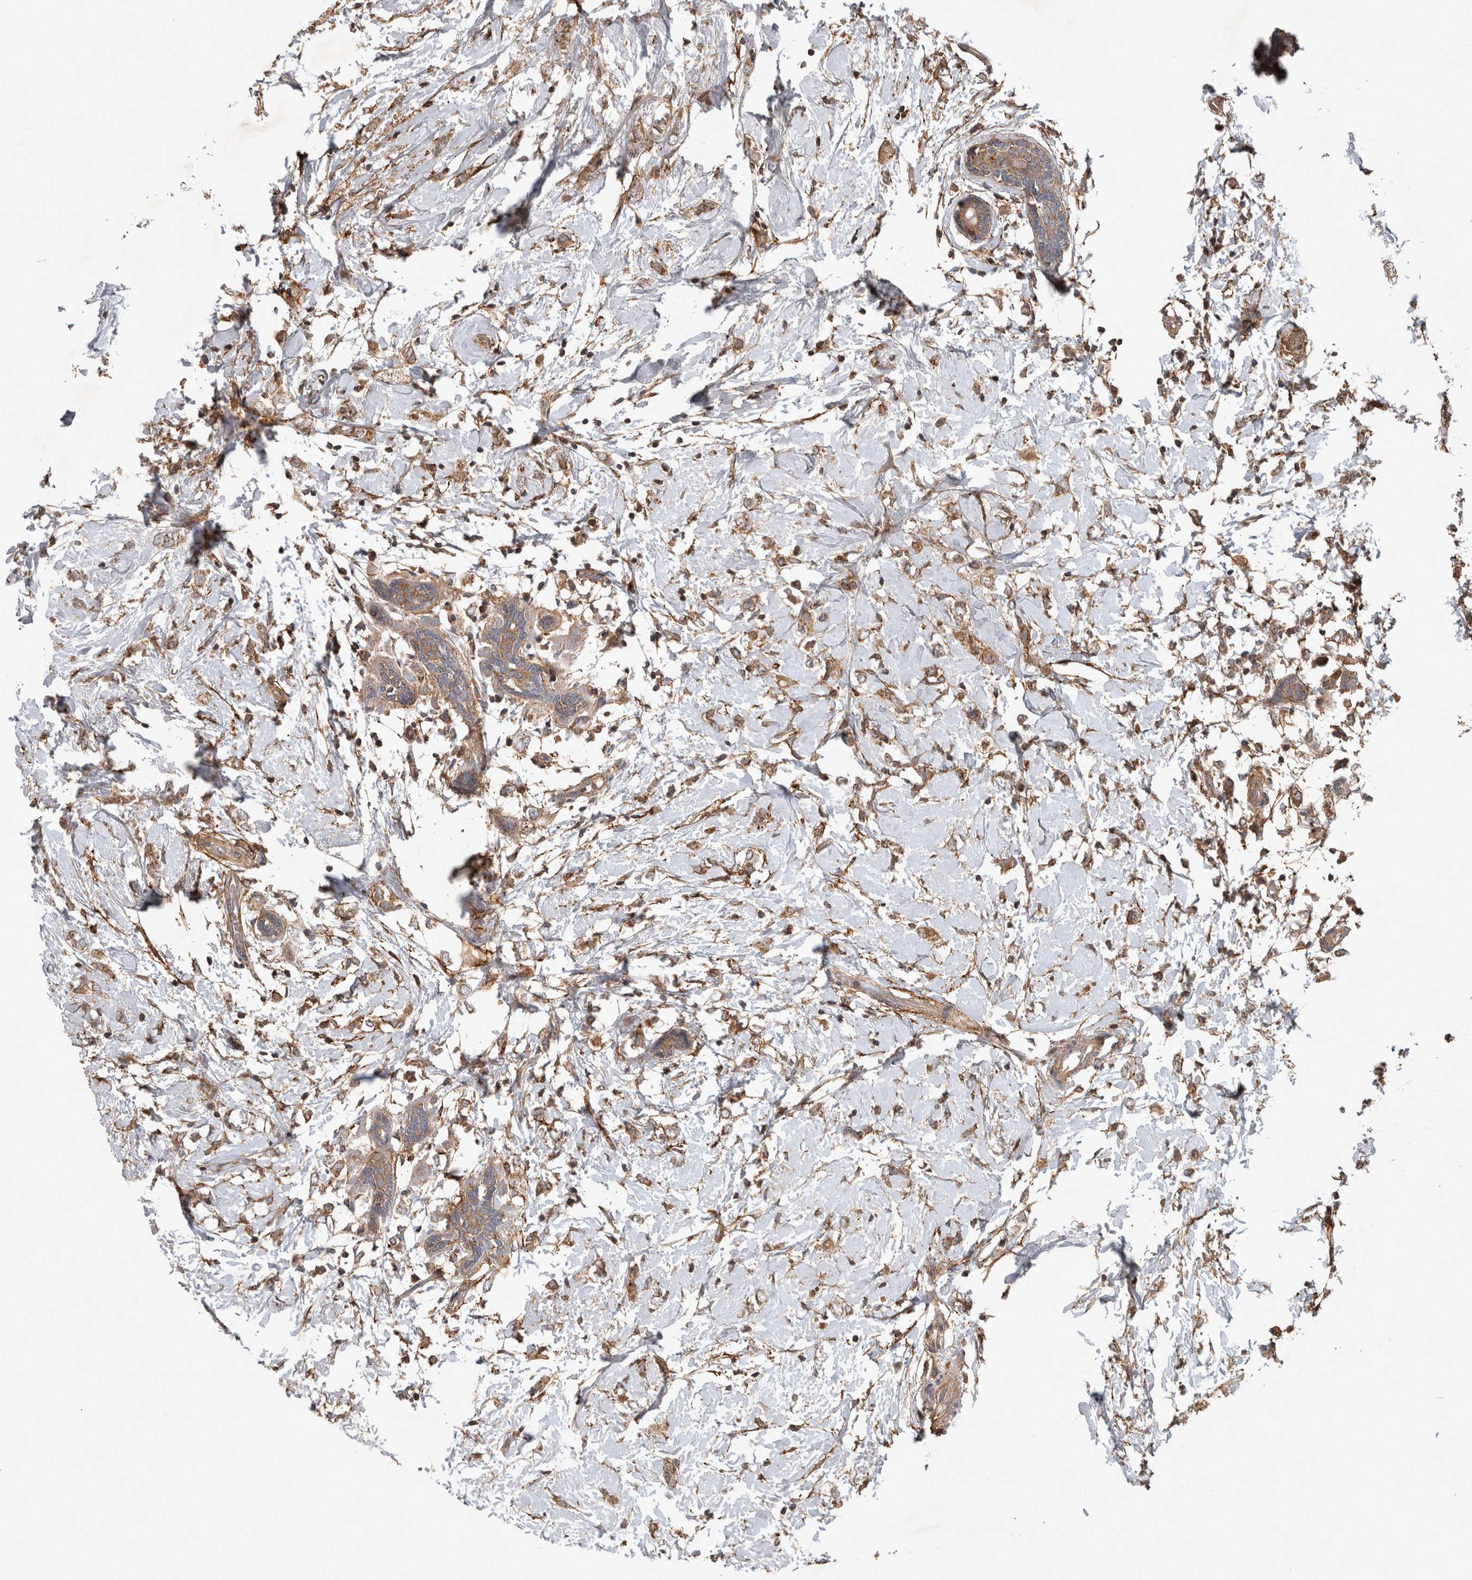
{"staining": {"intensity": "moderate", "quantity": ">75%", "location": "cytoplasmic/membranous"}, "tissue": "breast cancer", "cell_type": "Tumor cells", "image_type": "cancer", "snomed": [{"axis": "morphology", "description": "Normal tissue, NOS"}, {"axis": "morphology", "description": "Lobular carcinoma"}, {"axis": "topography", "description": "Breast"}], "caption": "An IHC micrograph of tumor tissue is shown. Protein staining in brown highlights moderate cytoplasmic/membranous positivity in breast cancer within tumor cells.", "gene": "TRMT61B", "patient": {"sex": "female", "age": 47}}